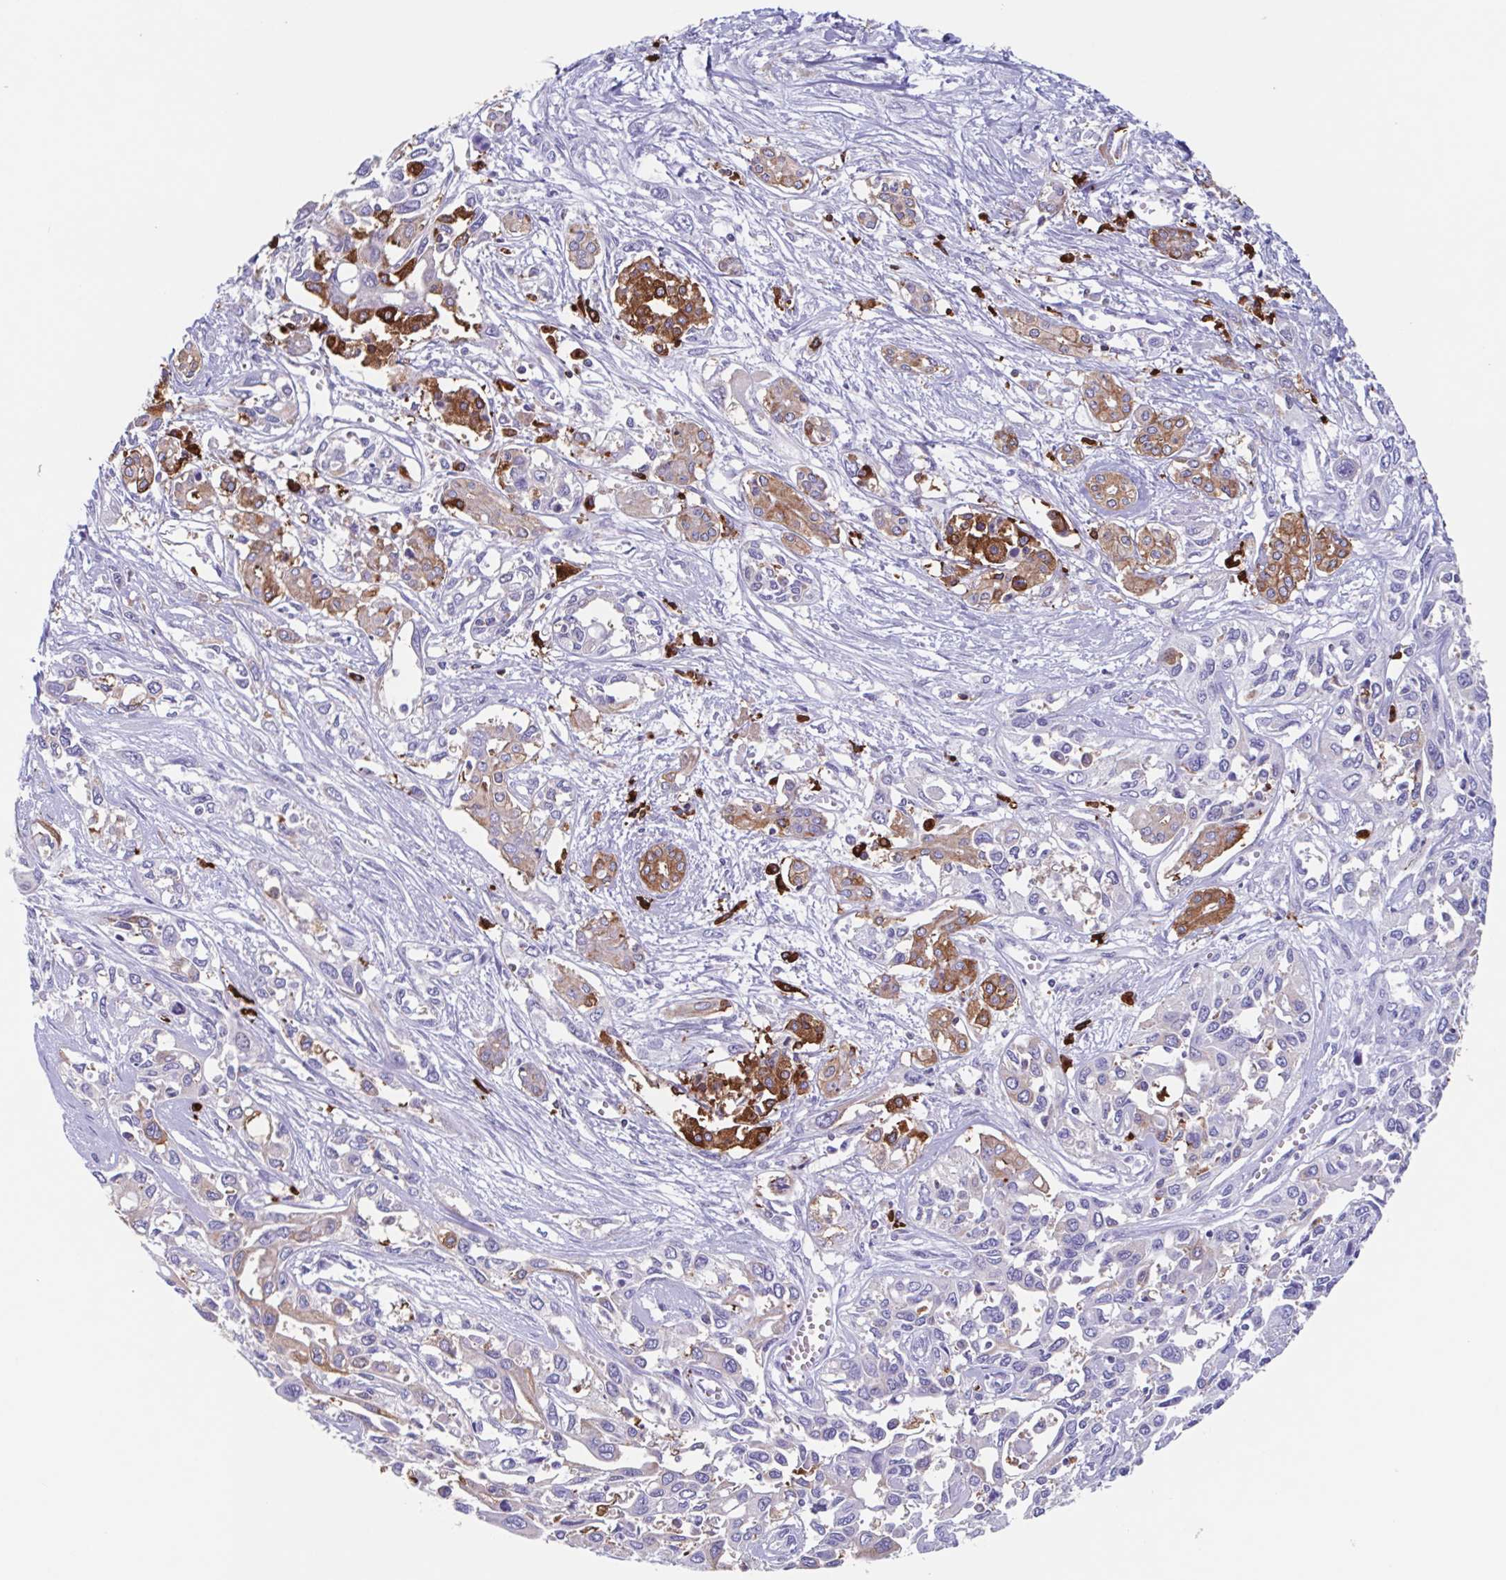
{"staining": {"intensity": "moderate", "quantity": "25%-75%", "location": "cytoplasmic/membranous"}, "tissue": "pancreatic cancer", "cell_type": "Tumor cells", "image_type": "cancer", "snomed": [{"axis": "morphology", "description": "Adenocarcinoma, NOS"}, {"axis": "topography", "description": "Pancreas"}], "caption": "Protein staining by immunohistochemistry exhibits moderate cytoplasmic/membranous expression in approximately 25%-75% of tumor cells in pancreatic cancer (adenocarcinoma). The protein of interest is stained brown, and the nuclei are stained in blue (DAB (3,3'-diaminobenzidine) IHC with brightfield microscopy, high magnification).", "gene": "TPD52", "patient": {"sex": "female", "age": 55}}